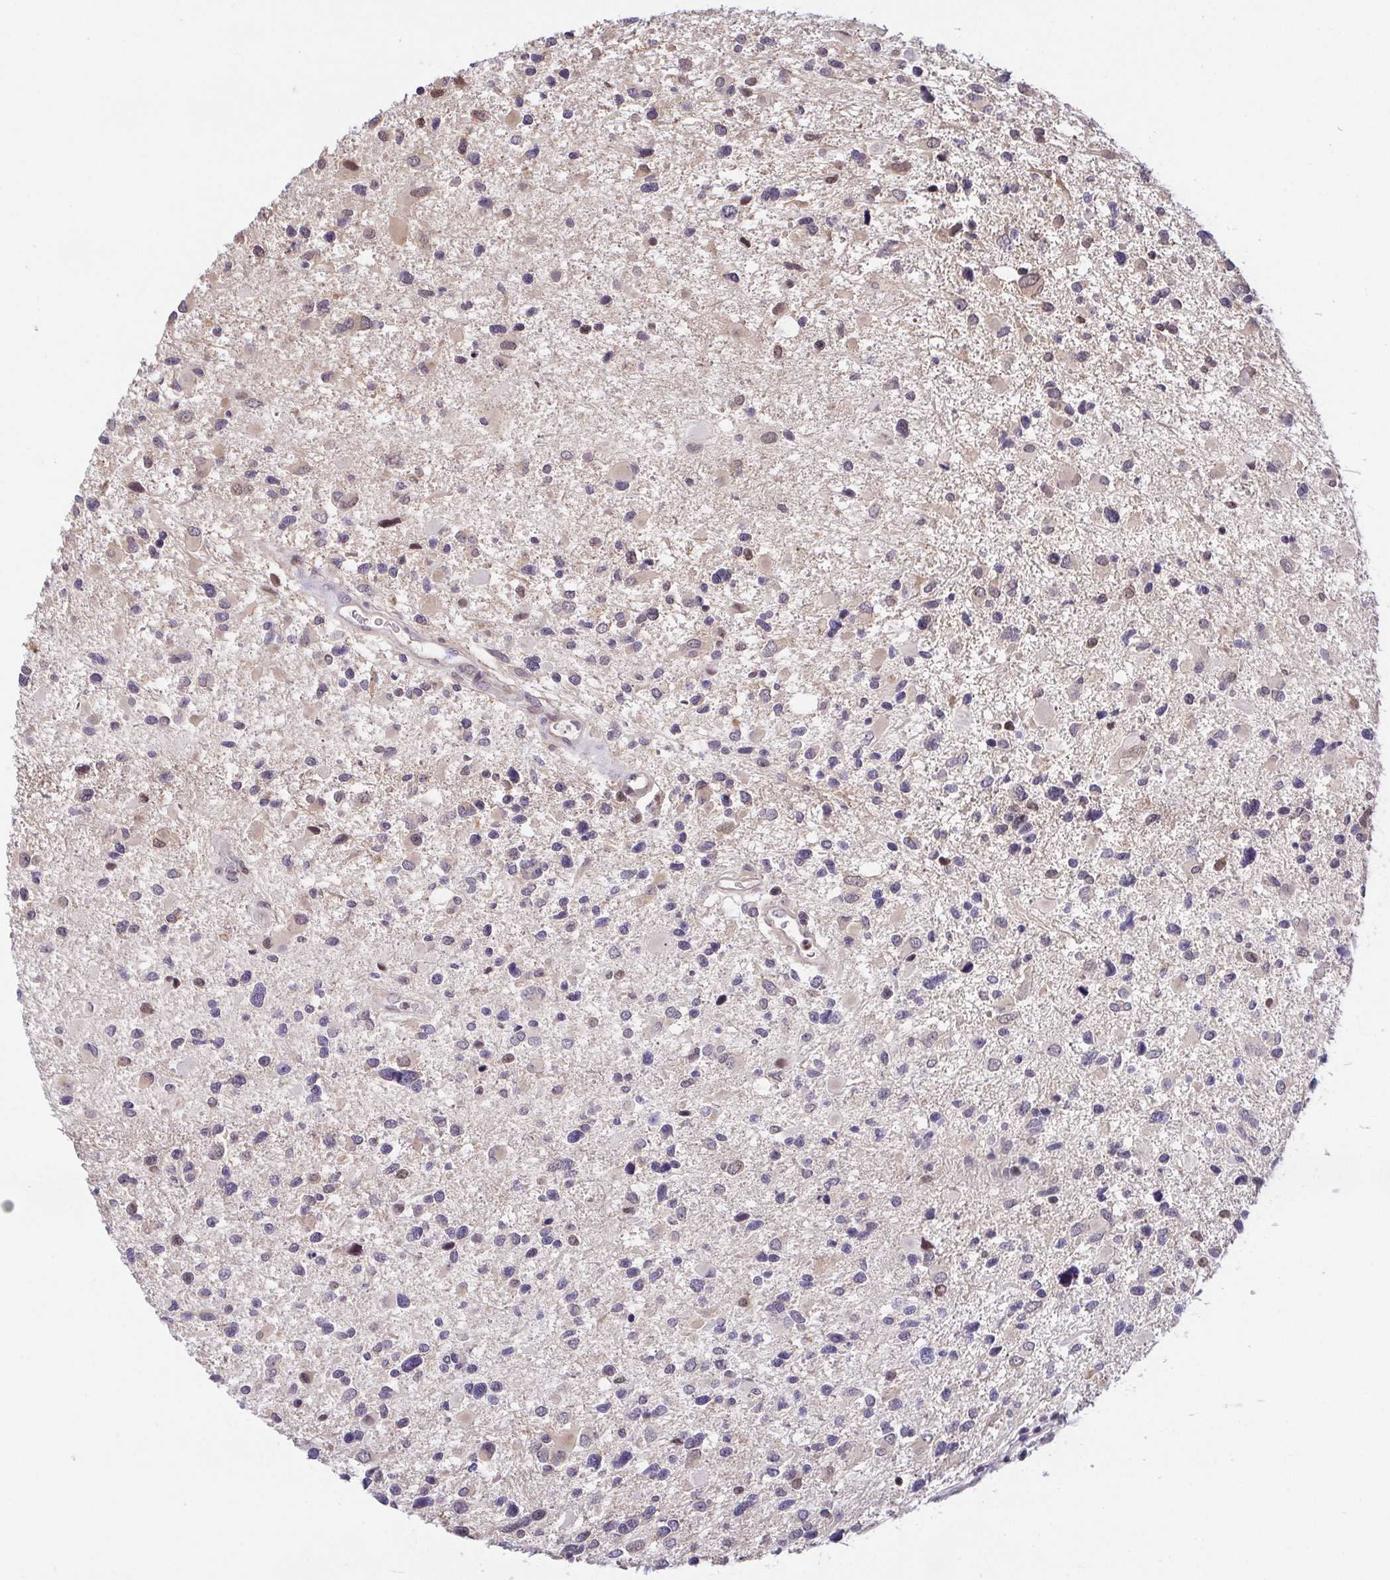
{"staining": {"intensity": "weak", "quantity": "<25%", "location": "nuclear"}, "tissue": "glioma", "cell_type": "Tumor cells", "image_type": "cancer", "snomed": [{"axis": "morphology", "description": "Glioma, malignant, Low grade"}, {"axis": "topography", "description": "Brain"}], "caption": "This is an IHC photomicrograph of human glioma. There is no expression in tumor cells.", "gene": "PREPL", "patient": {"sex": "female", "age": 32}}